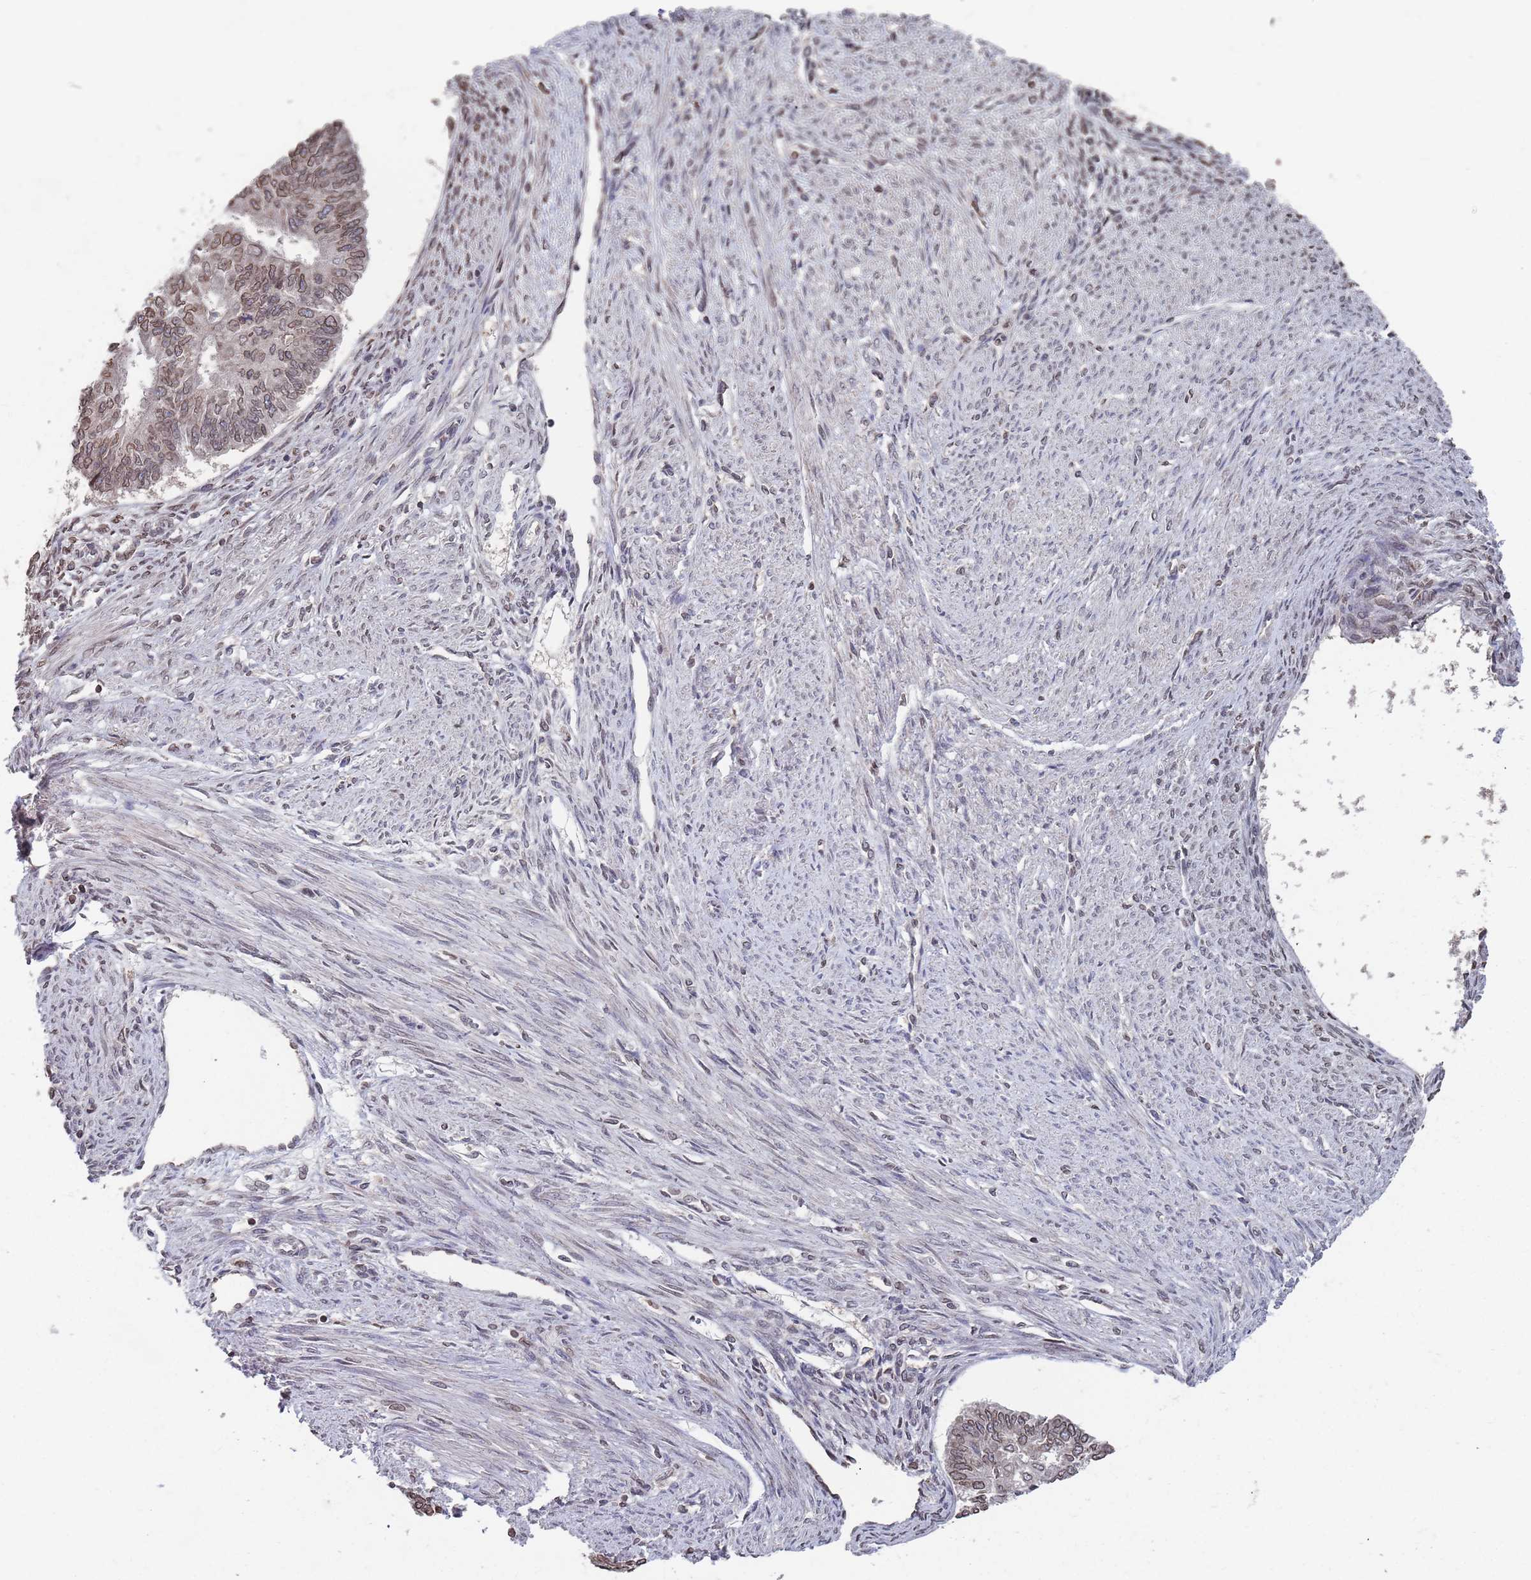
{"staining": {"intensity": "moderate", "quantity": "25%-75%", "location": "cytoplasmic/membranous,nuclear"}, "tissue": "endometrial cancer", "cell_type": "Tumor cells", "image_type": "cancer", "snomed": [{"axis": "morphology", "description": "Adenocarcinoma, NOS"}, {"axis": "topography", "description": "Endometrium"}], "caption": "Immunohistochemistry of human adenocarcinoma (endometrial) reveals medium levels of moderate cytoplasmic/membranous and nuclear expression in about 25%-75% of tumor cells.", "gene": "SDHAF3", "patient": {"sex": "female", "age": 32}}